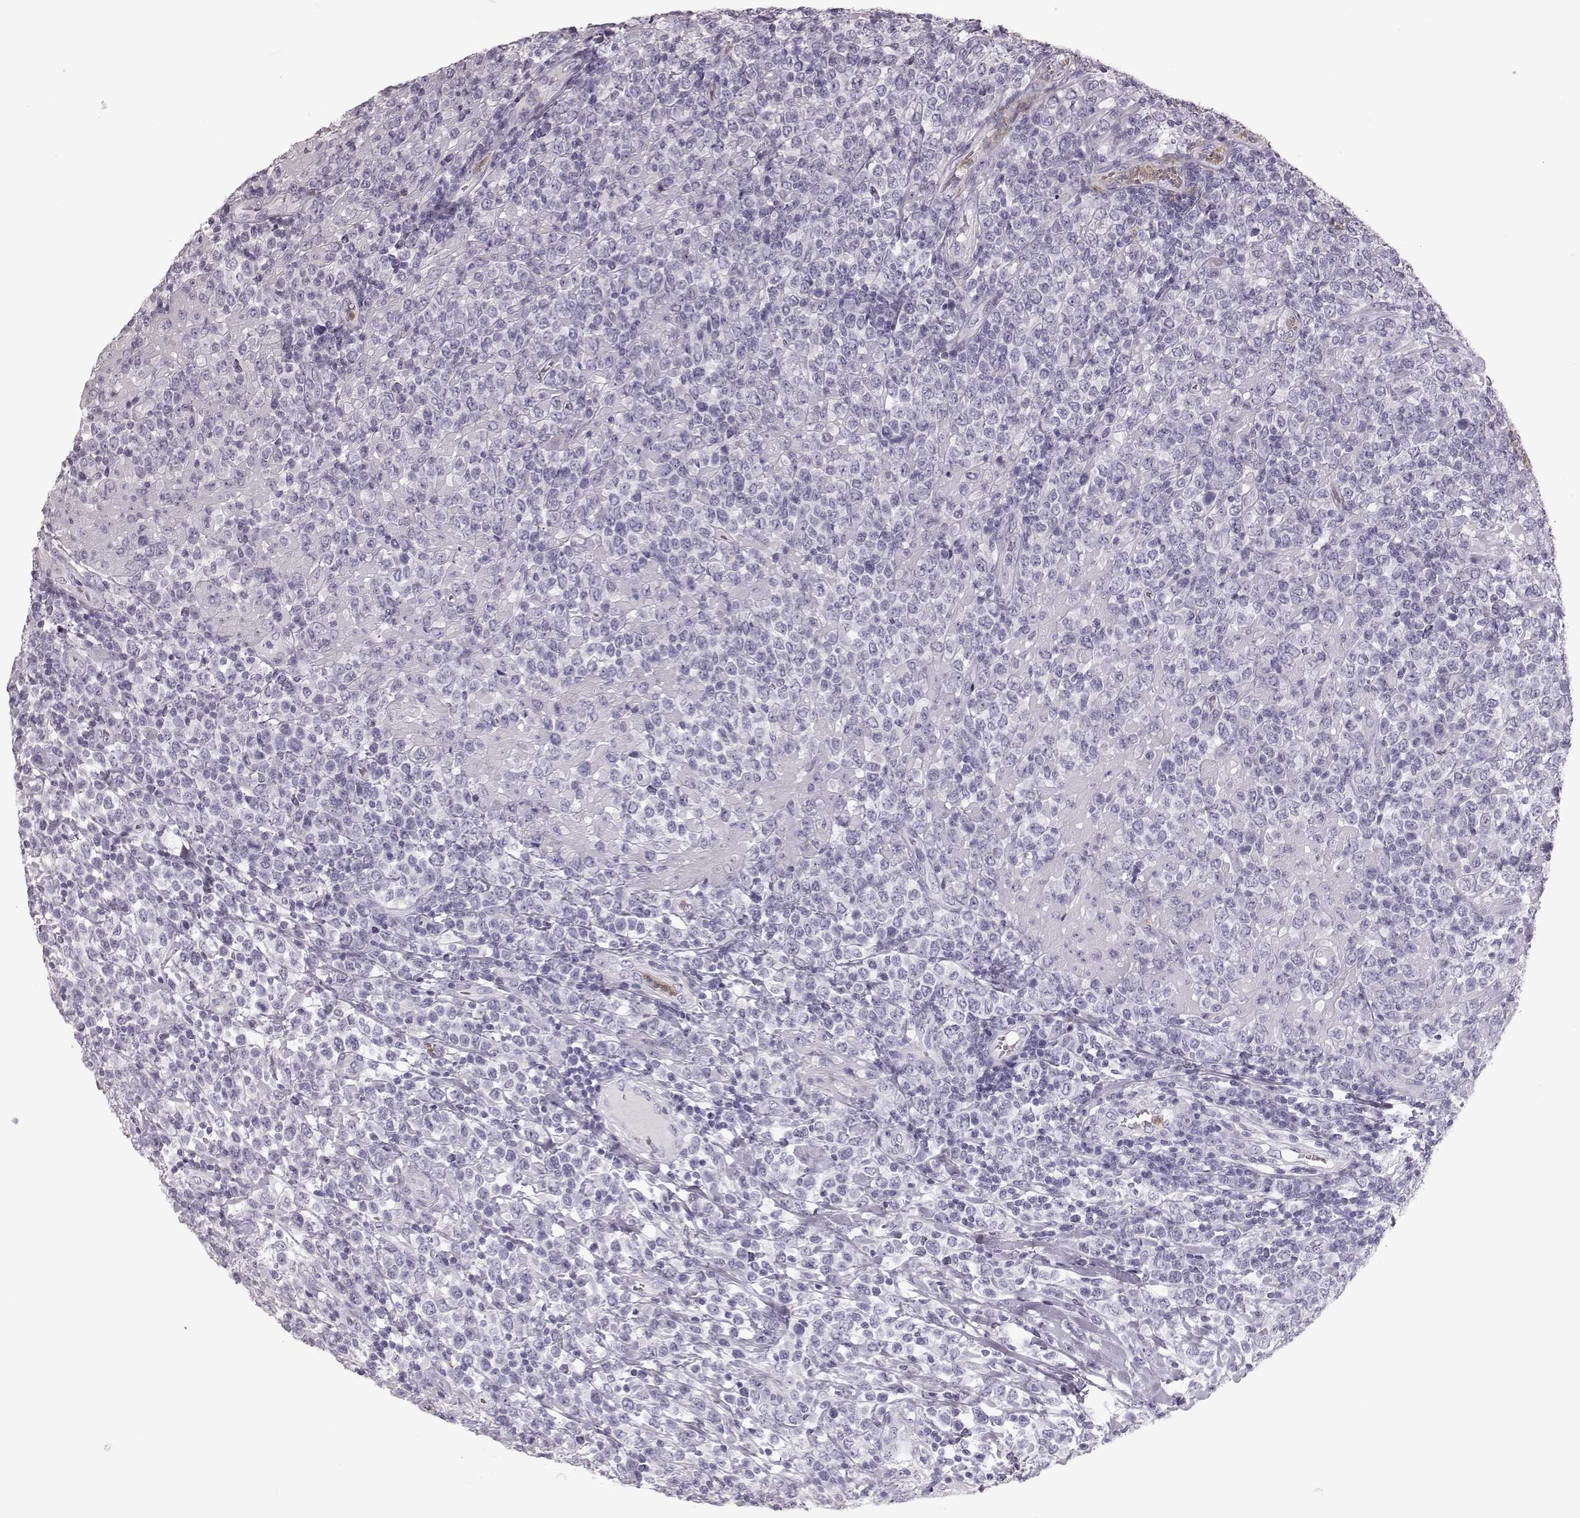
{"staining": {"intensity": "negative", "quantity": "none", "location": "none"}, "tissue": "lymphoma", "cell_type": "Tumor cells", "image_type": "cancer", "snomed": [{"axis": "morphology", "description": "Malignant lymphoma, non-Hodgkin's type, High grade"}, {"axis": "topography", "description": "Soft tissue"}], "caption": "An image of human high-grade malignant lymphoma, non-Hodgkin's type is negative for staining in tumor cells.", "gene": "ELANE", "patient": {"sex": "female", "age": 56}}